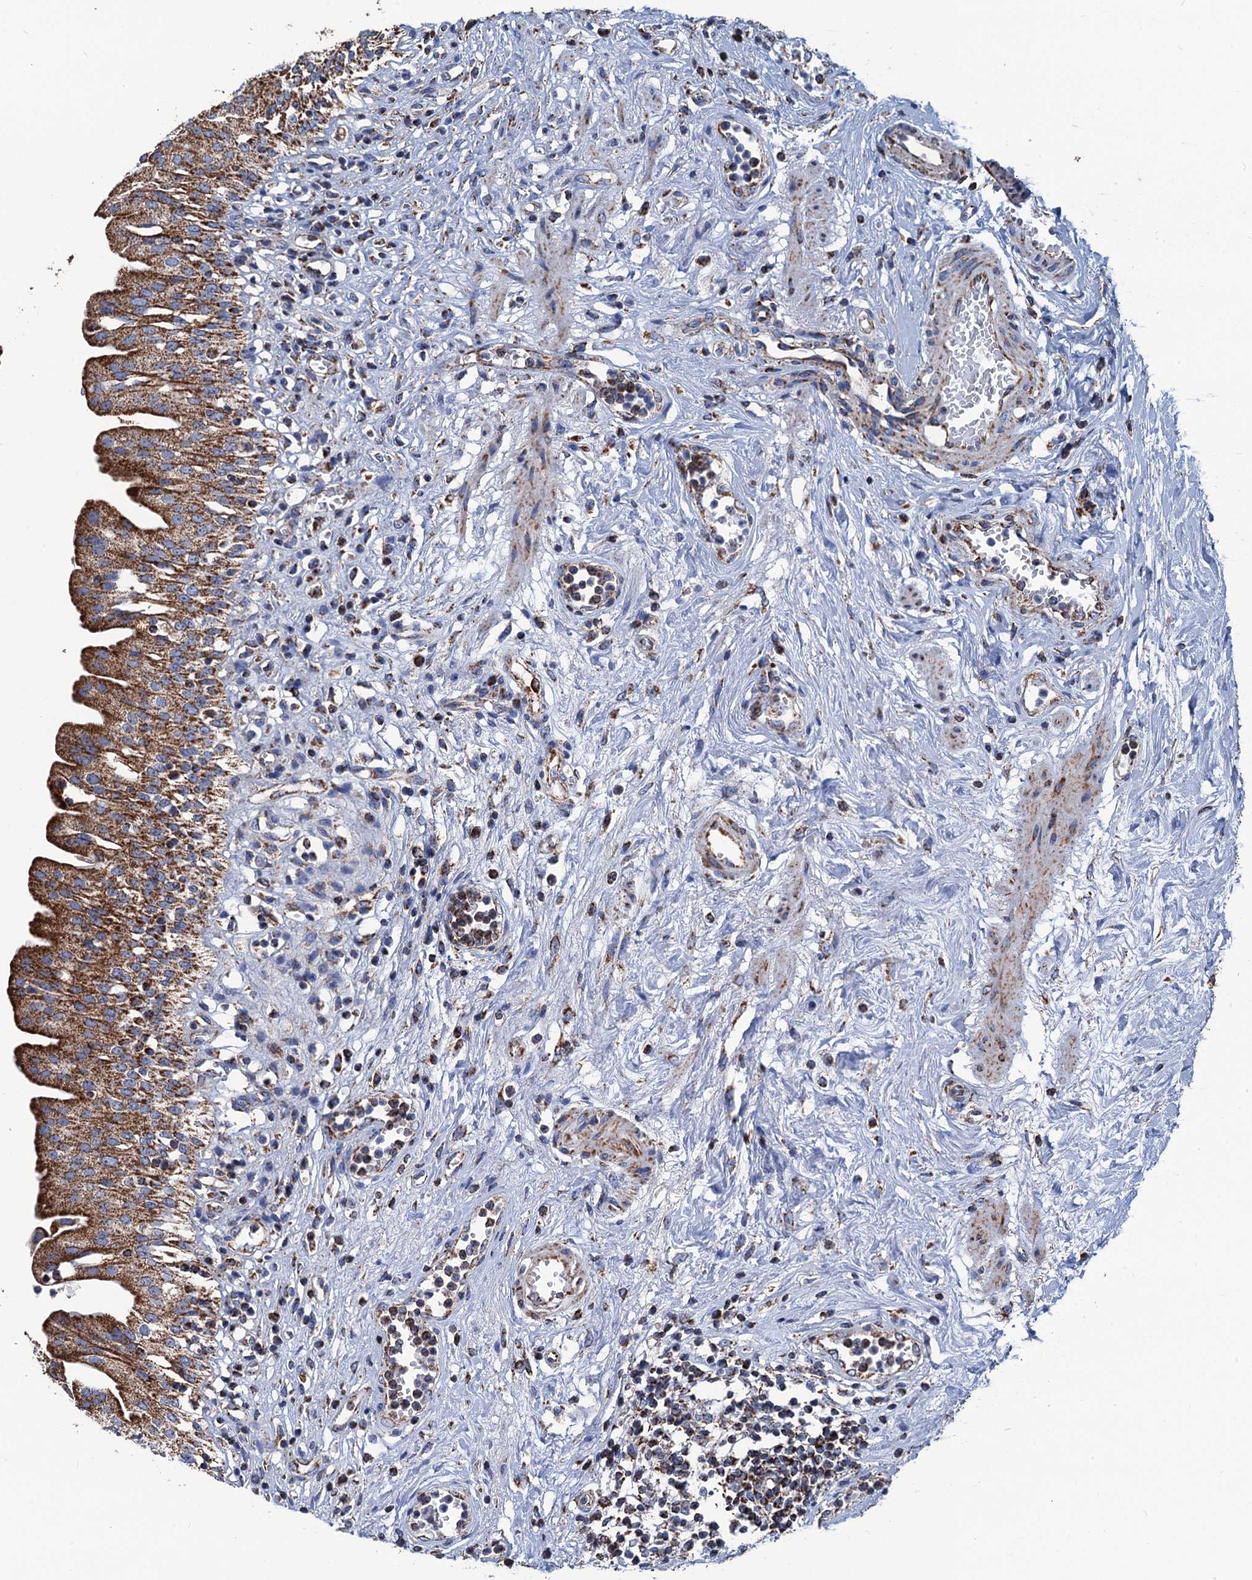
{"staining": {"intensity": "strong", "quantity": ">75%", "location": "cytoplasmic/membranous"}, "tissue": "urinary bladder", "cell_type": "Urothelial cells", "image_type": "normal", "snomed": [{"axis": "morphology", "description": "Normal tissue, NOS"}, {"axis": "morphology", "description": "Inflammation, NOS"}, {"axis": "topography", "description": "Urinary bladder"}], "caption": "A brown stain shows strong cytoplasmic/membranous expression of a protein in urothelial cells of unremarkable human urinary bladder. (brown staining indicates protein expression, while blue staining denotes nuclei).", "gene": "IVD", "patient": {"sex": "male", "age": 63}}